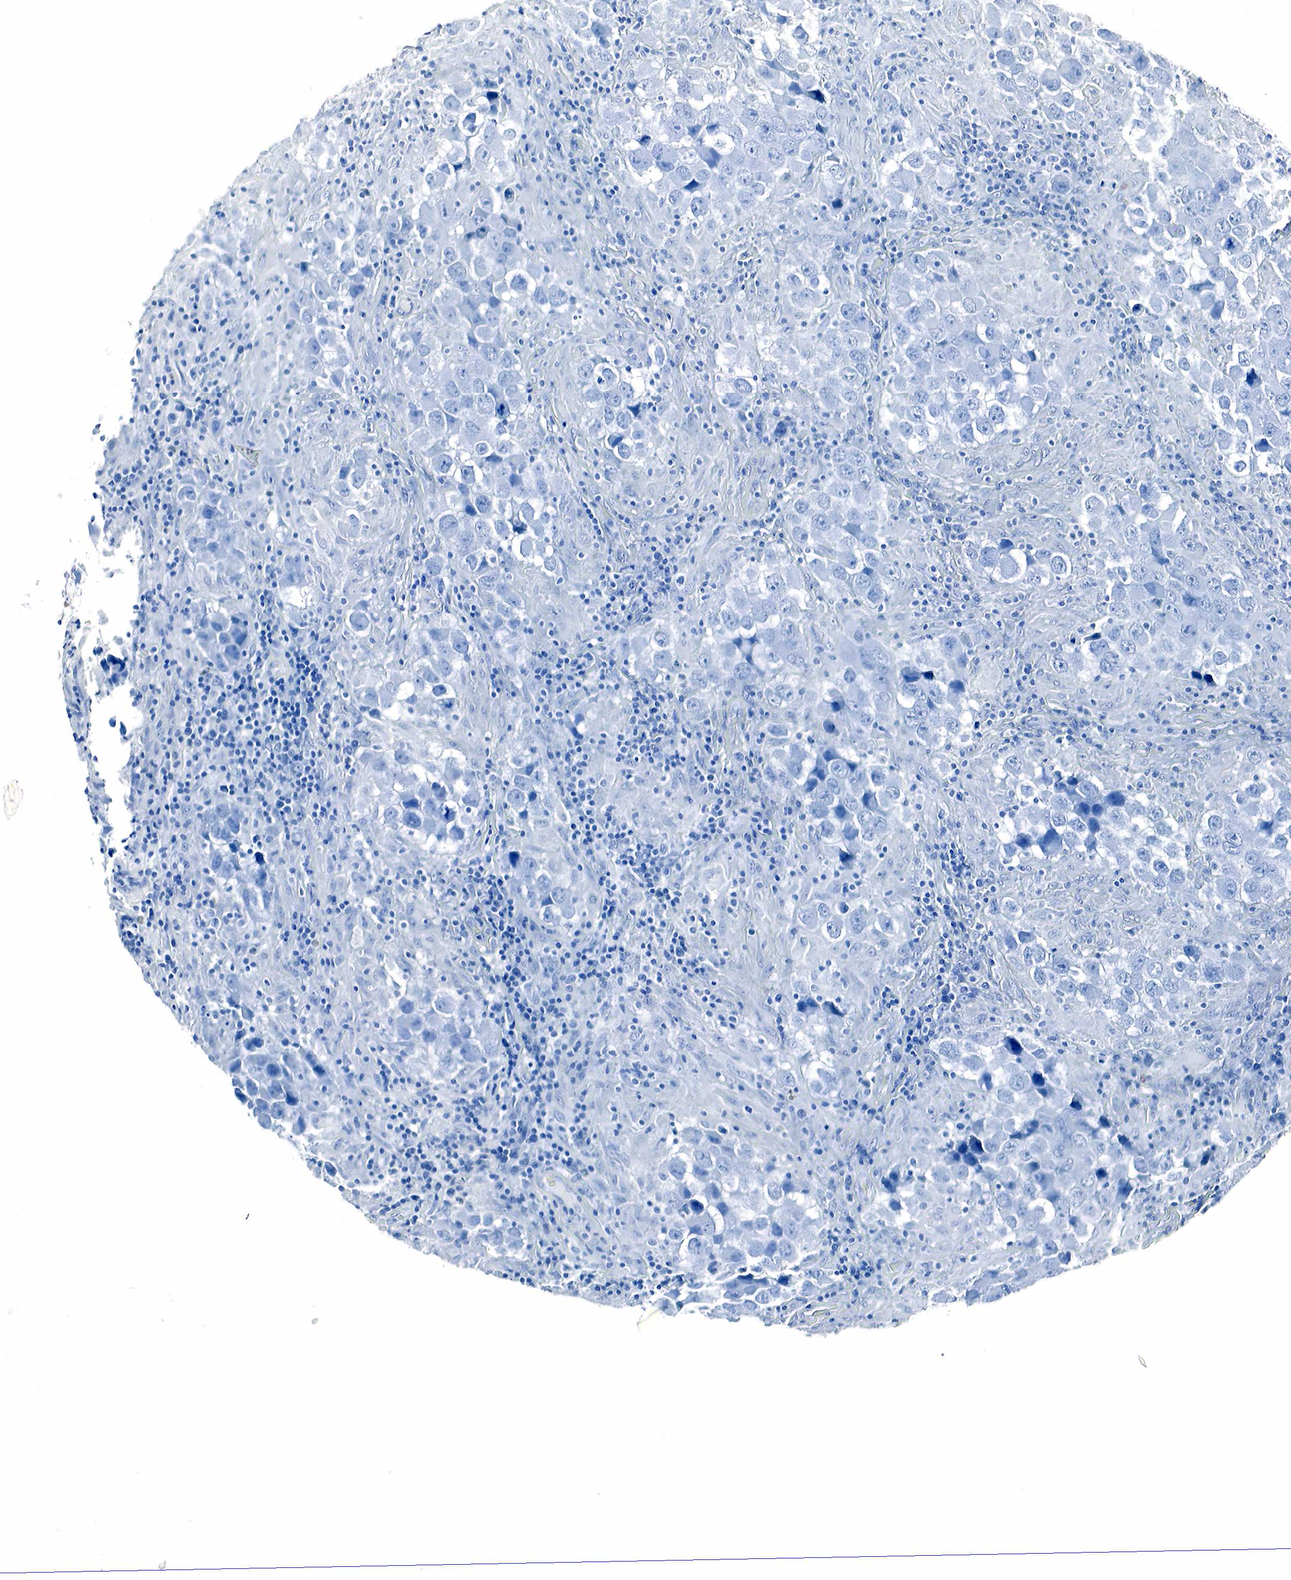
{"staining": {"intensity": "negative", "quantity": "none", "location": "none"}, "tissue": "testis cancer", "cell_type": "Tumor cells", "image_type": "cancer", "snomed": [{"axis": "morphology", "description": "Carcinoma, Embryonal, NOS"}, {"axis": "topography", "description": "Testis"}], "caption": "Immunohistochemical staining of testis cancer shows no significant expression in tumor cells.", "gene": "GCG", "patient": {"sex": "male", "age": 21}}